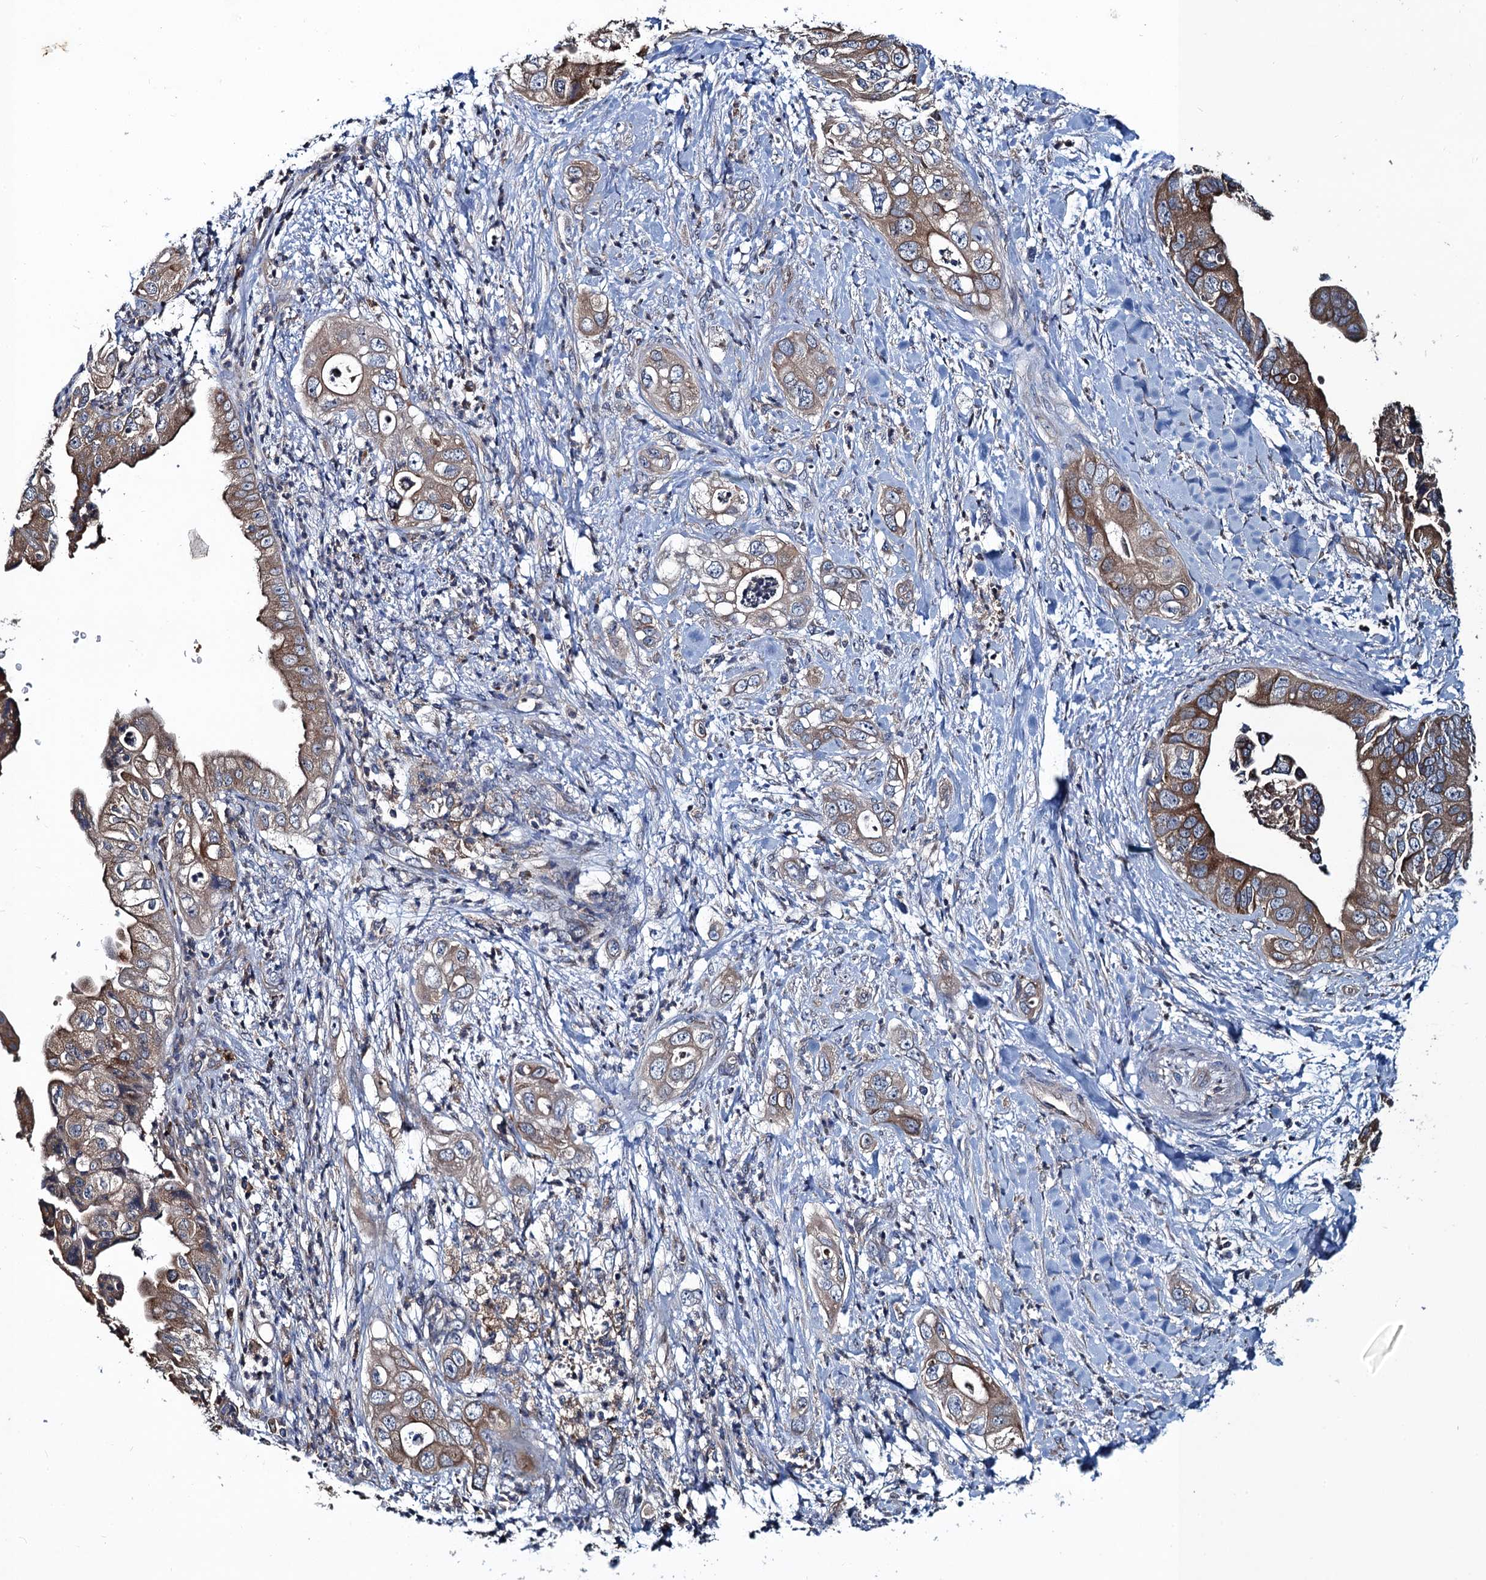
{"staining": {"intensity": "moderate", "quantity": ">75%", "location": "cytoplasmic/membranous"}, "tissue": "pancreatic cancer", "cell_type": "Tumor cells", "image_type": "cancer", "snomed": [{"axis": "morphology", "description": "Adenocarcinoma, NOS"}, {"axis": "topography", "description": "Pancreas"}], "caption": "Pancreatic cancer was stained to show a protein in brown. There is medium levels of moderate cytoplasmic/membranous positivity in about >75% of tumor cells. (Brightfield microscopy of DAB IHC at high magnification).", "gene": "SNAP29", "patient": {"sex": "female", "age": 78}}